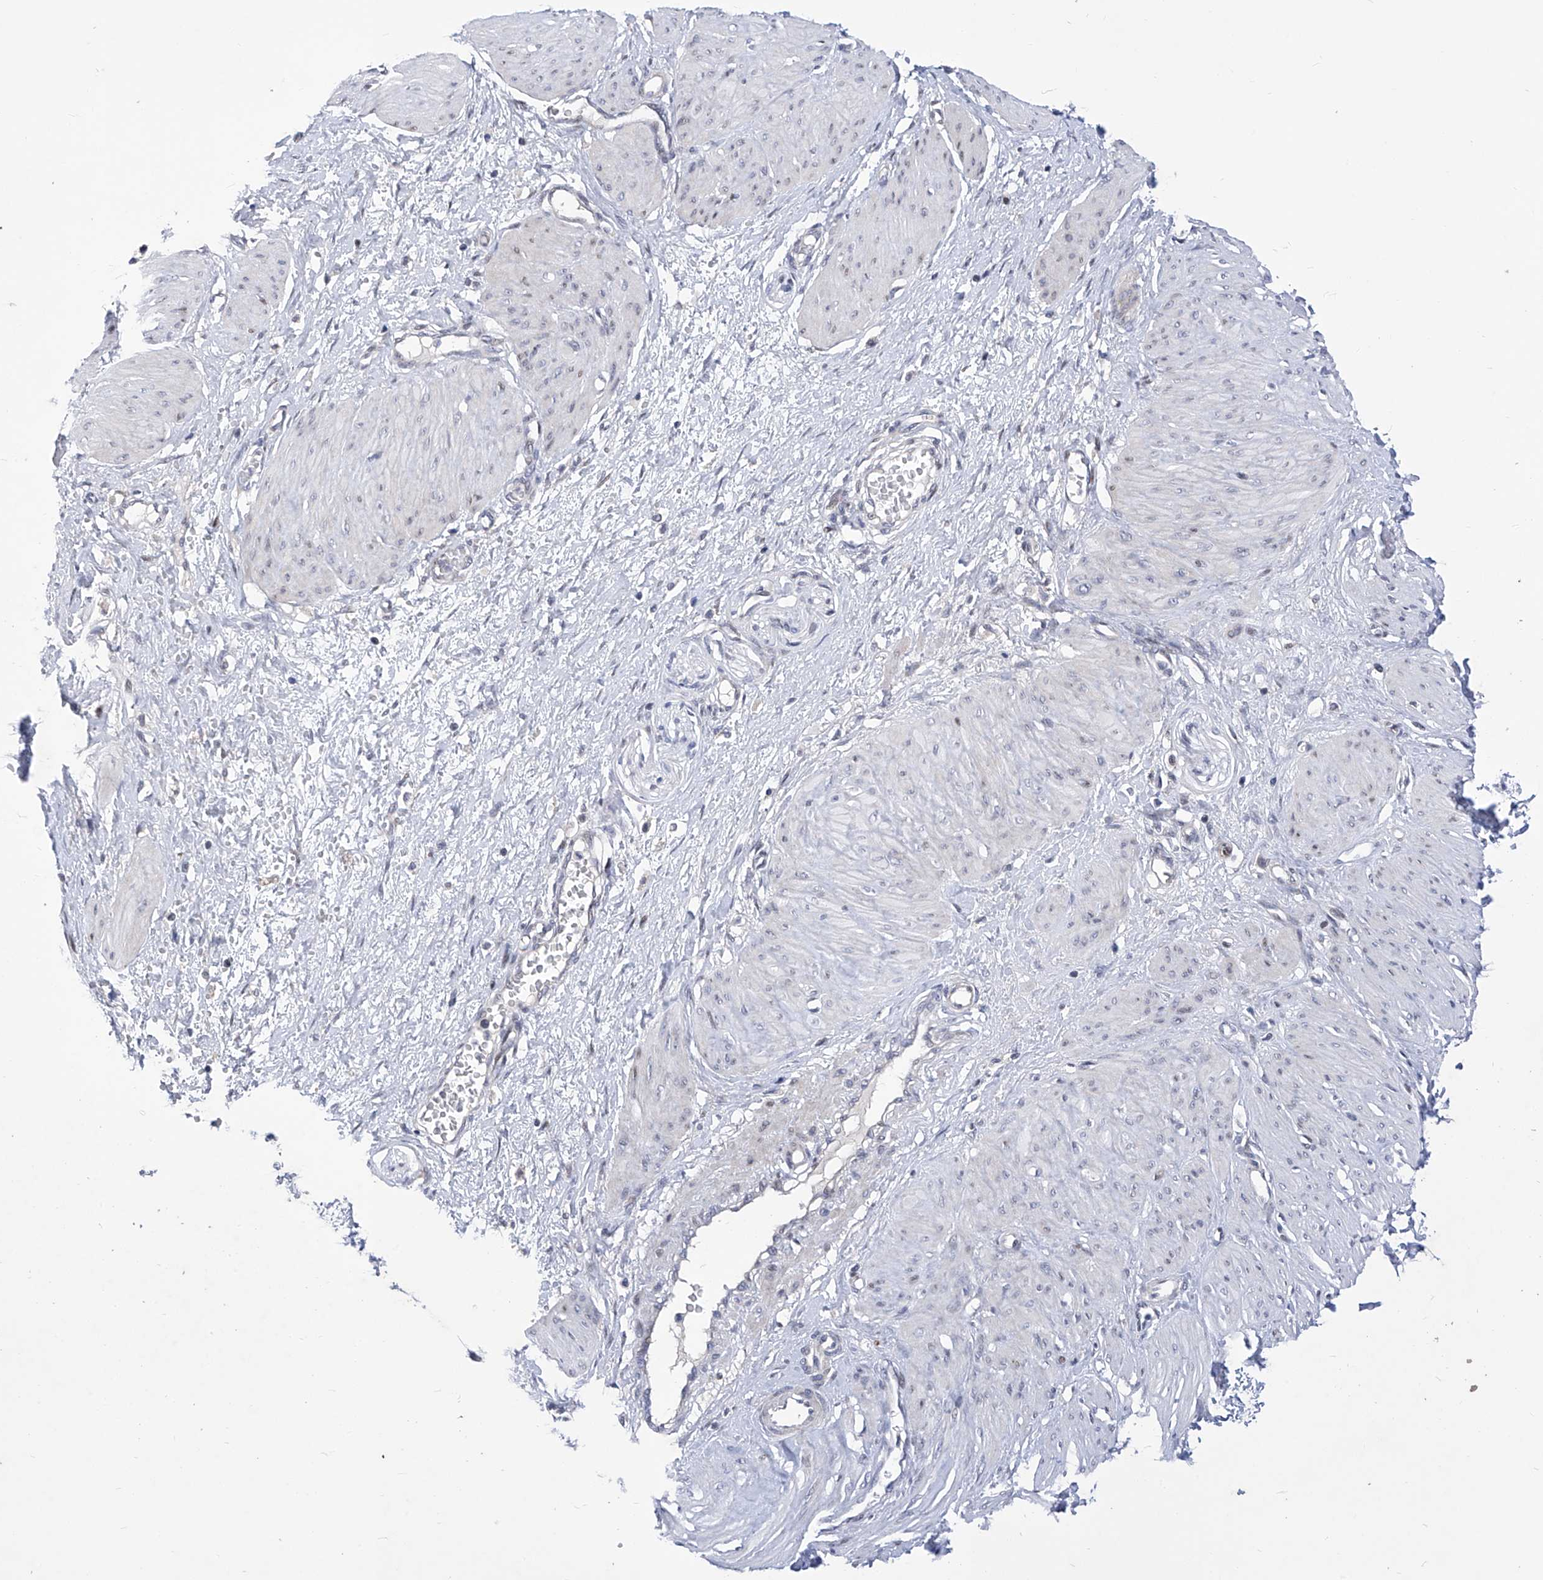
{"staining": {"intensity": "negative", "quantity": "none", "location": "none"}, "tissue": "smooth muscle", "cell_type": "Smooth muscle cells", "image_type": "normal", "snomed": [{"axis": "morphology", "description": "Normal tissue, NOS"}, {"axis": "topography", "description": "Endometrium"}], "caption": "DAB (3,3'-diaminobenzidine) immunohistochemical staining of unremarkable smooth muscle exhibits no significant expression in smooth muscle cells. The staining was performed using DAB to visualize the protein expression in brown, while the nuclei were stained in blue with hematoxylin (Magnification: 20x).", "gene": "NUFIP1", "patient": {"sex": "female", "age": 33}}